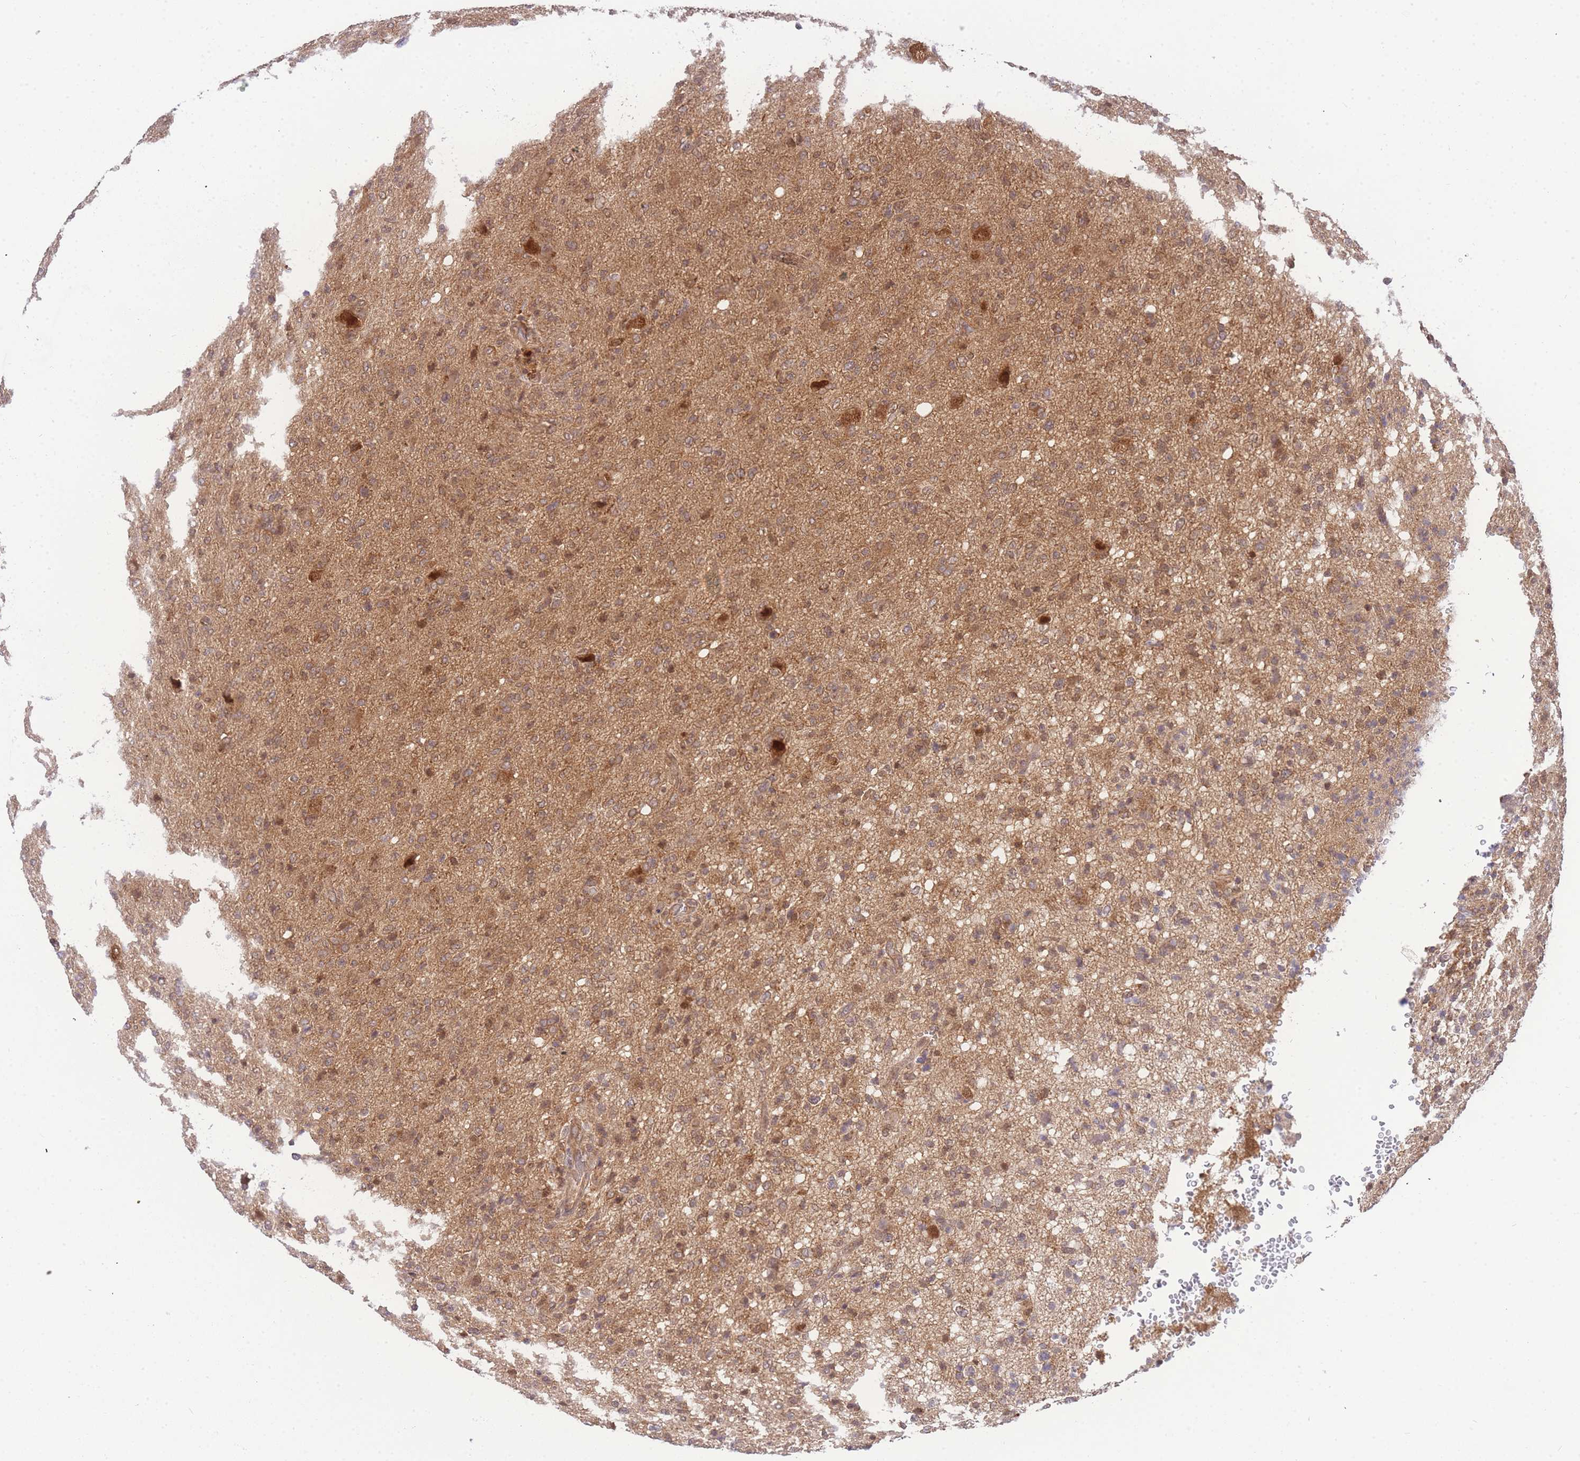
{"staining": {"intensity": "moderate", "quantity": ">75%", "location": "cytoplasmic/membranous"}, "tissue": "glioma", "cell_type": "Tumor cells", "image_type": "cancer", "snomed": [{"axis": "morphology", "description": "Glioma, malignant, High grade"}, {"axis": "topography", "description": "Brain"}], "caption": "Malignant glioma (high-grade) stained for a protein exhibits moderate cytoplasmic/membranous positivity in tumor cells.", "gene": "KIAA1191", "patient": {"sex": "female", "age": 57}}